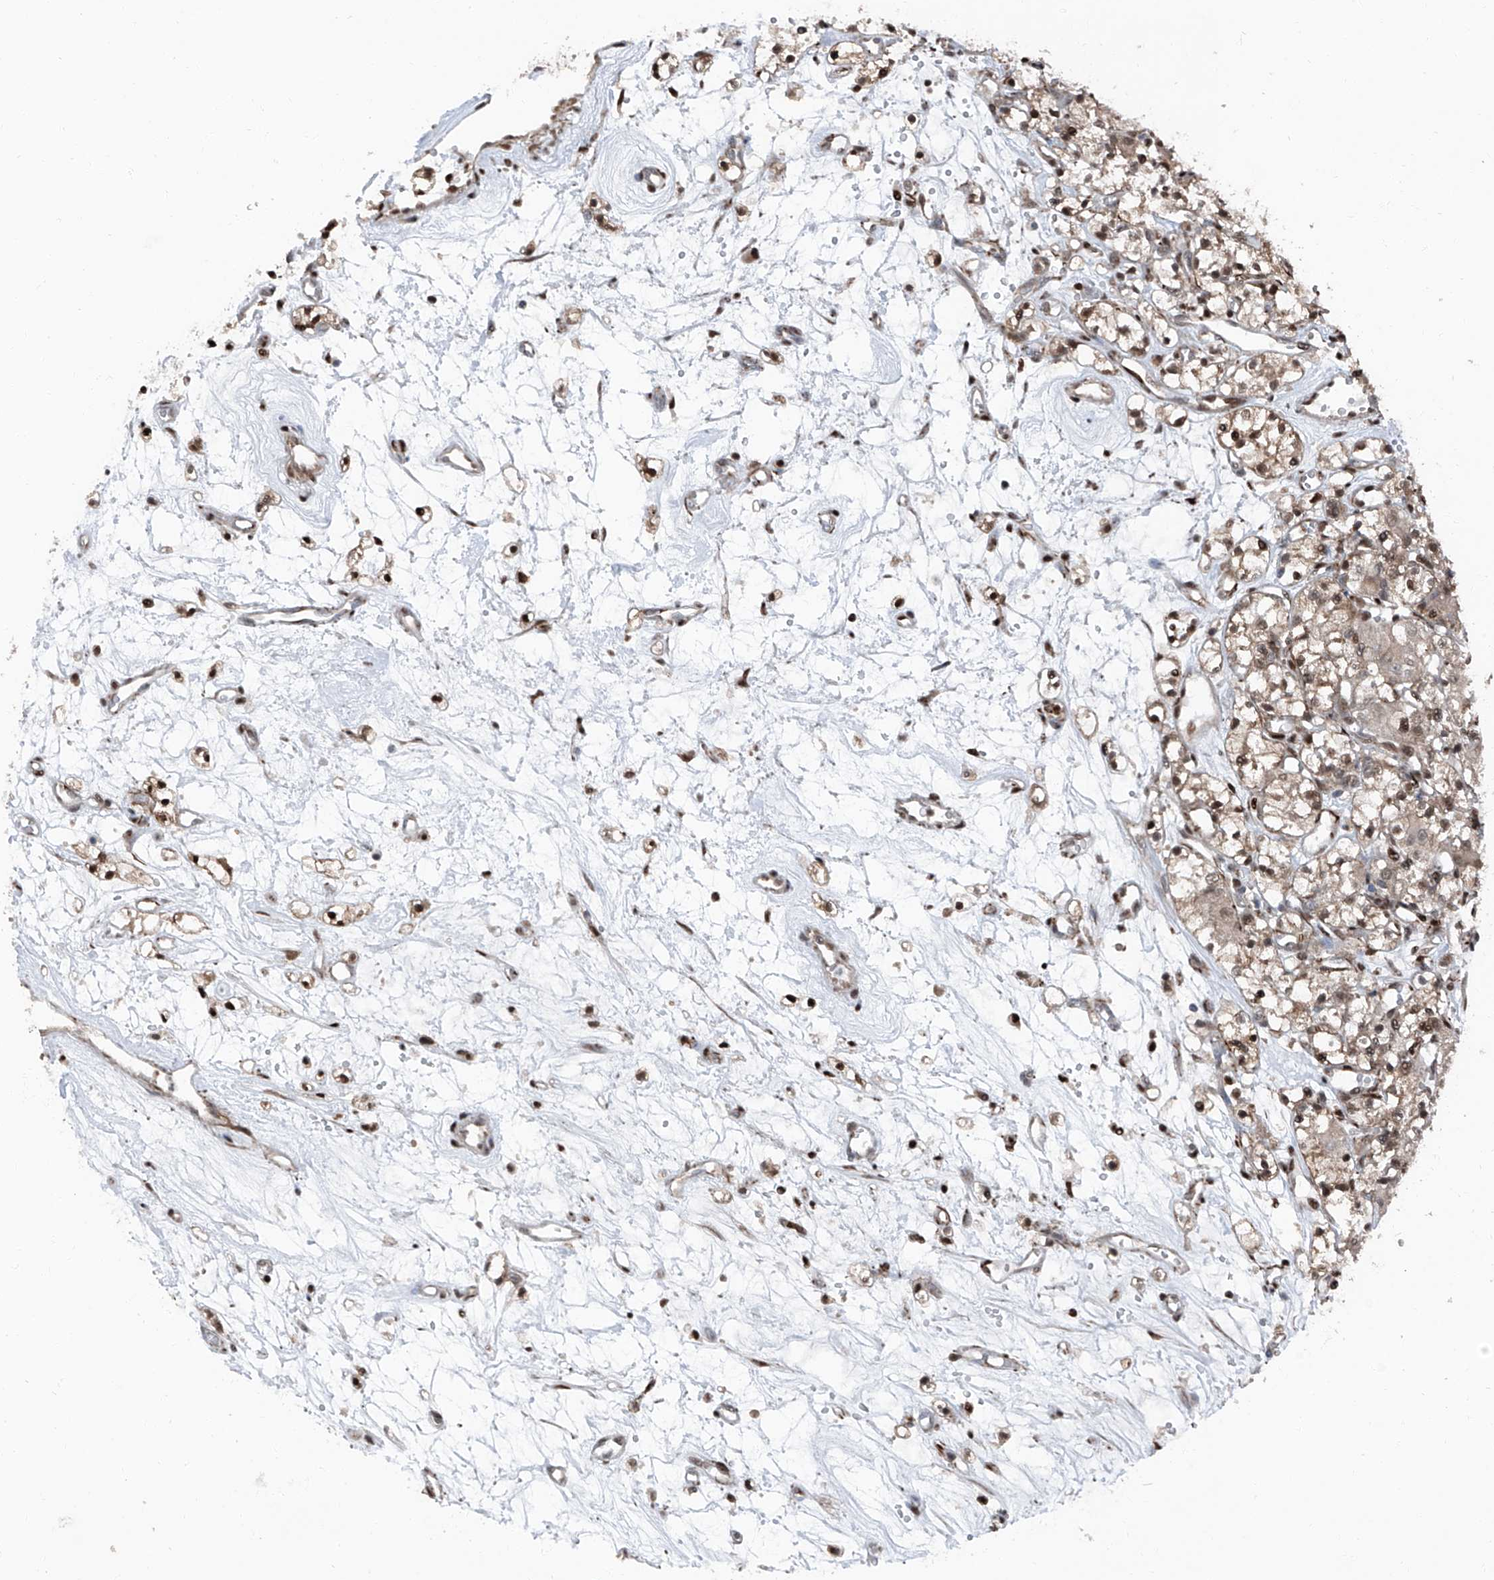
{"staining": {"intensity": "moderate", "quantity": ">75%", "location": "nuclear"}, "tissue": "renal cancer", "cell_type": "Tumor cells", "image_type": "cancer", "snomed": [{"axis": "morphology", "description": "Adenocarcinoma, NOS"}, {"axis": "topography", "description": "Kidney"}], "caption": "A histopathology image of renal cancer (adenocarcinoma) stained for a protein displays moderate nuclear brown staining in tumor cells.", "gene": "FKBP5", "patient": {"sex": "female", "age": 59}}